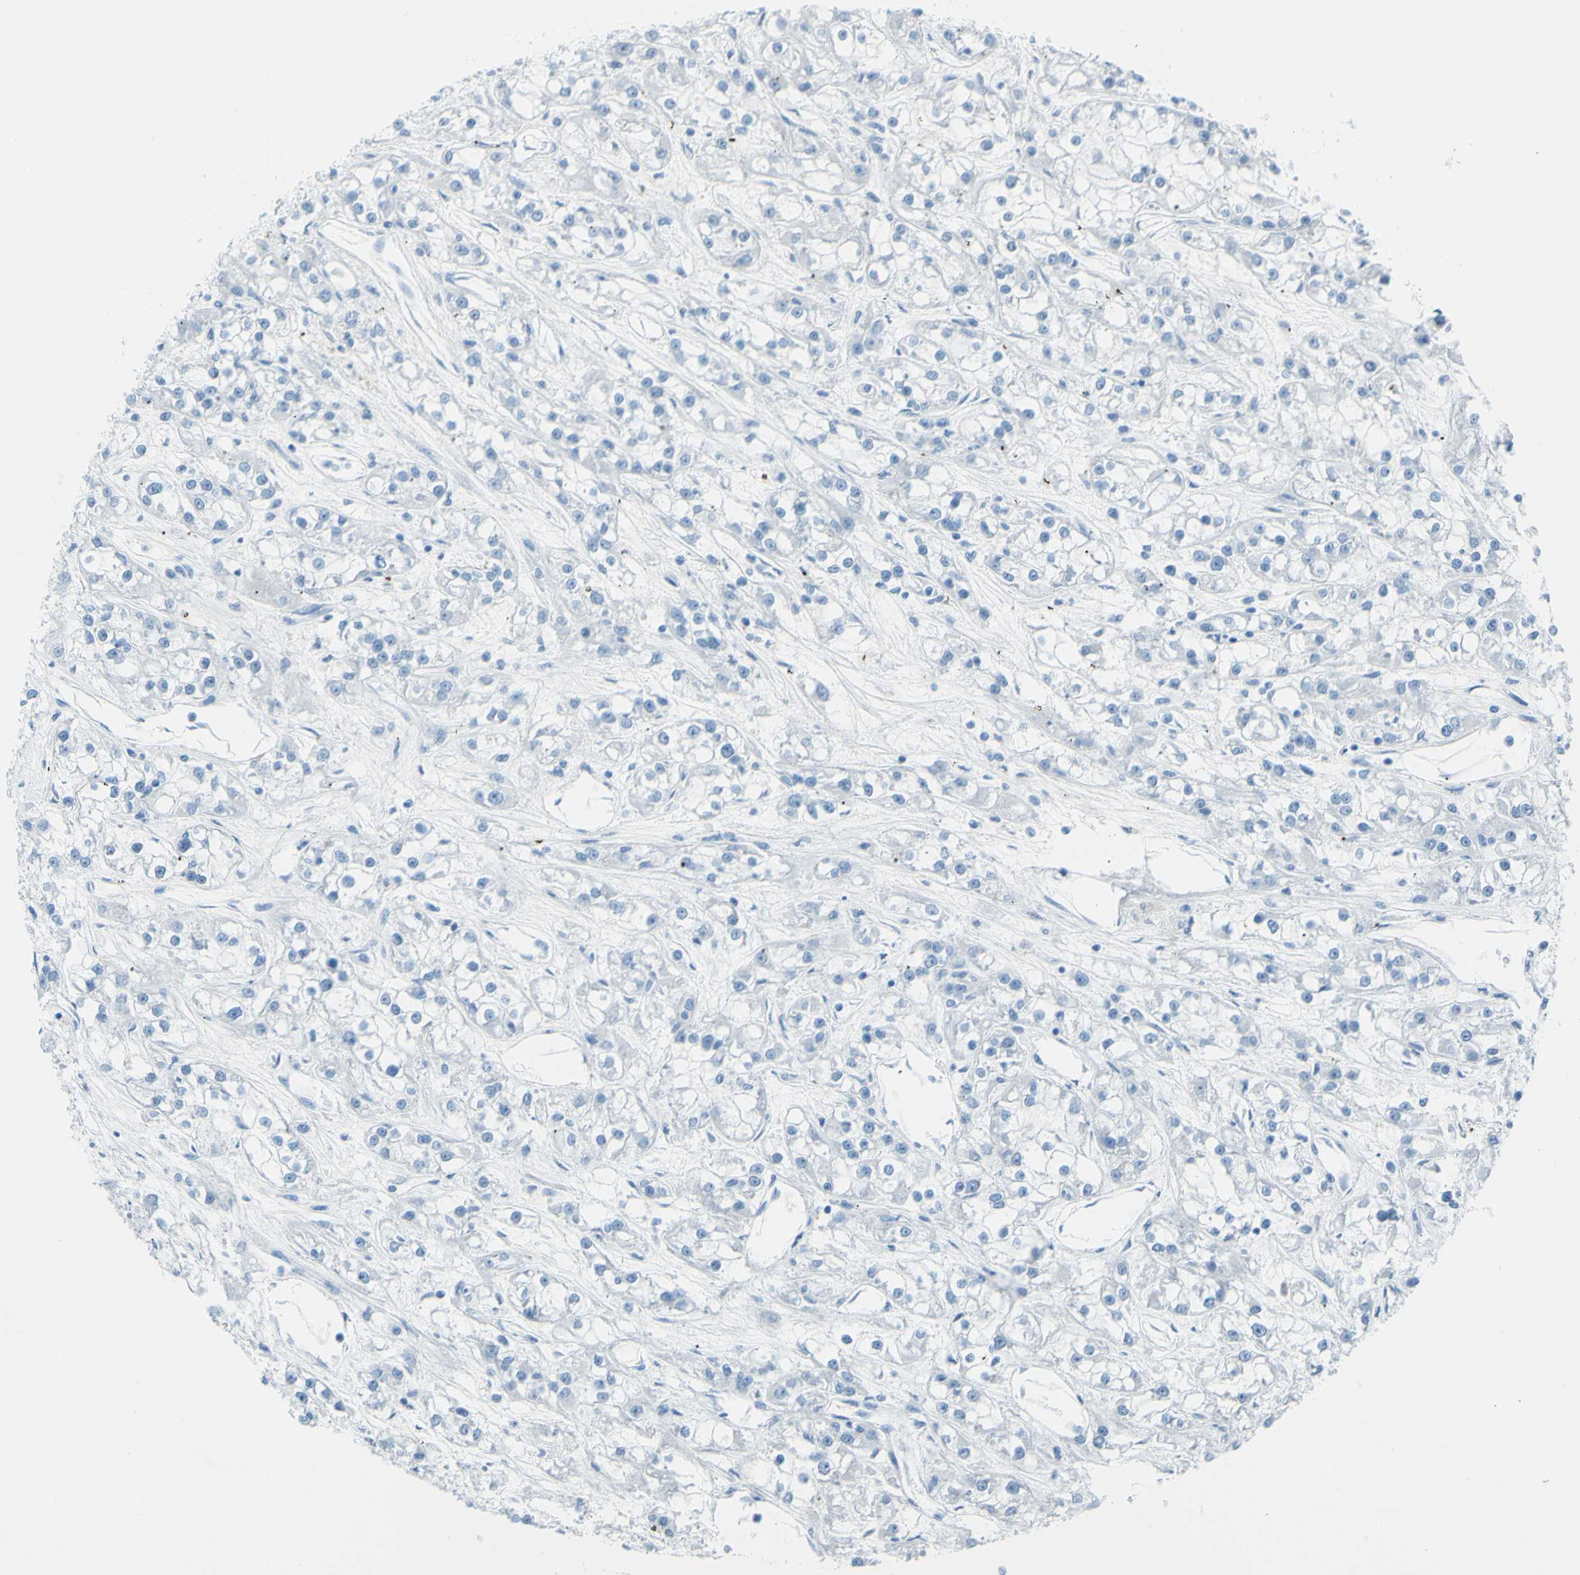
{"staining": {"intensity": "negative", "quantity": "none", "location": "none"}, "tissue": "renal cancer", "cell_type": "Tumor cells", "image_type": "cancer", "snomed": [{"axis": "morphology", "description": "Adenocarcinoma, NOS"}, {"axis": "topography", "description": "Kidney"}], "caption": "An IHC image of adenocarcinoma (renal) is shown. There is no staining in tumor cells of adenocarcinoma (renal).", "gene": "TFPI2", "patient": {"sex": "female", "age": 52}}